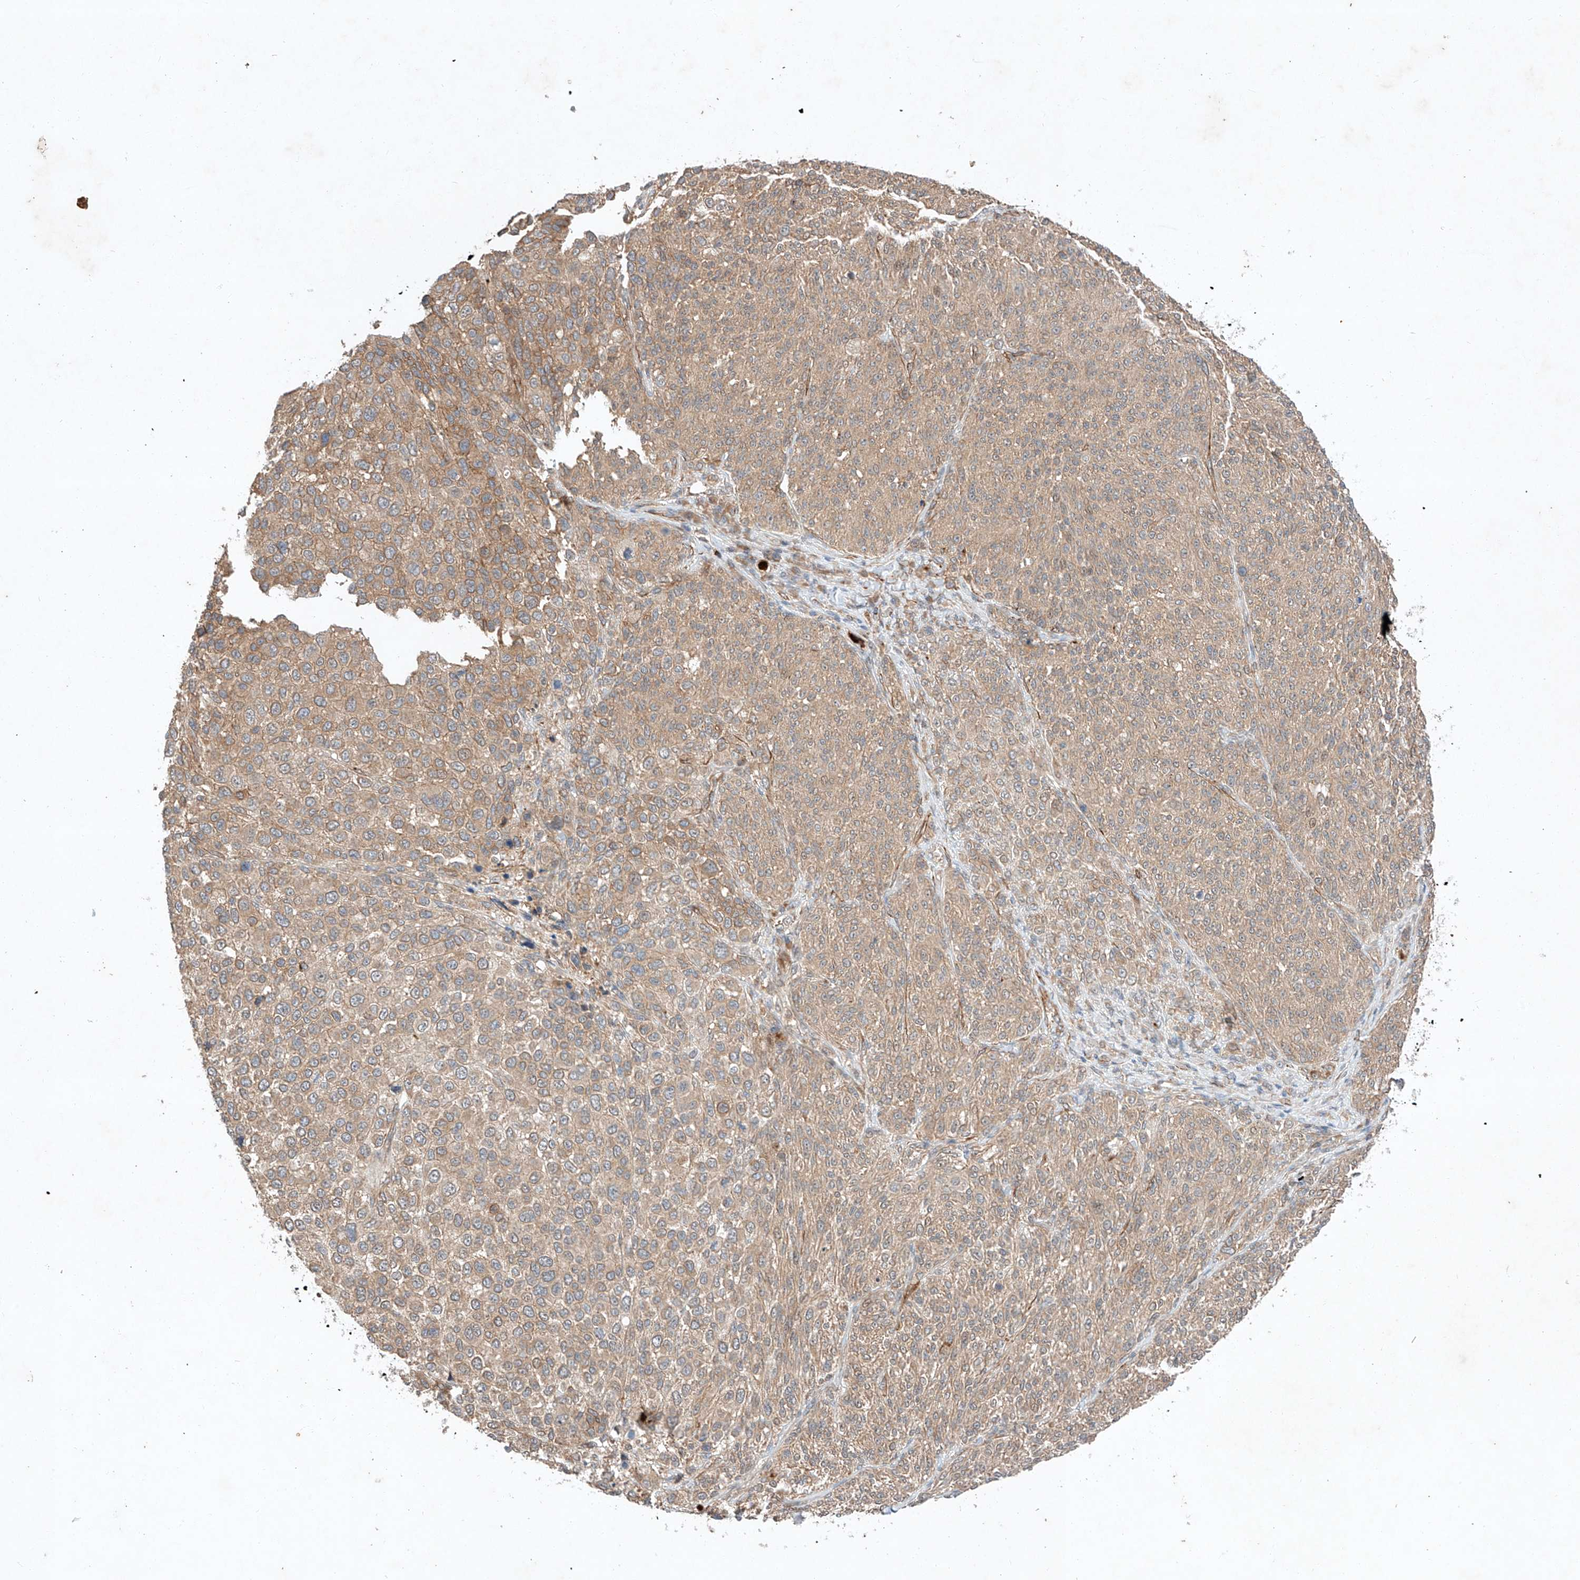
{"staining": {"intensity": "weak", "quantity": ">75%", "location": "cytoplasmic/membranous"}, "tissue": "melanoma", "cell_type": "Tumor cells", "image_type": "cancer", "snomed": [{"axis": "morphology", "description": "Malignant melanoma, NOS"}, {"axis": "topography", "description": "Skin of trunk"}], "caption": "Human malignant melanoma stained with a brown dye reveals weak cytoplasmic/membranous positive positivity in approximately >75% of tumor cells.", "gene": "ARHGAP33", "patient": {"sex": "male", "age": 71}}